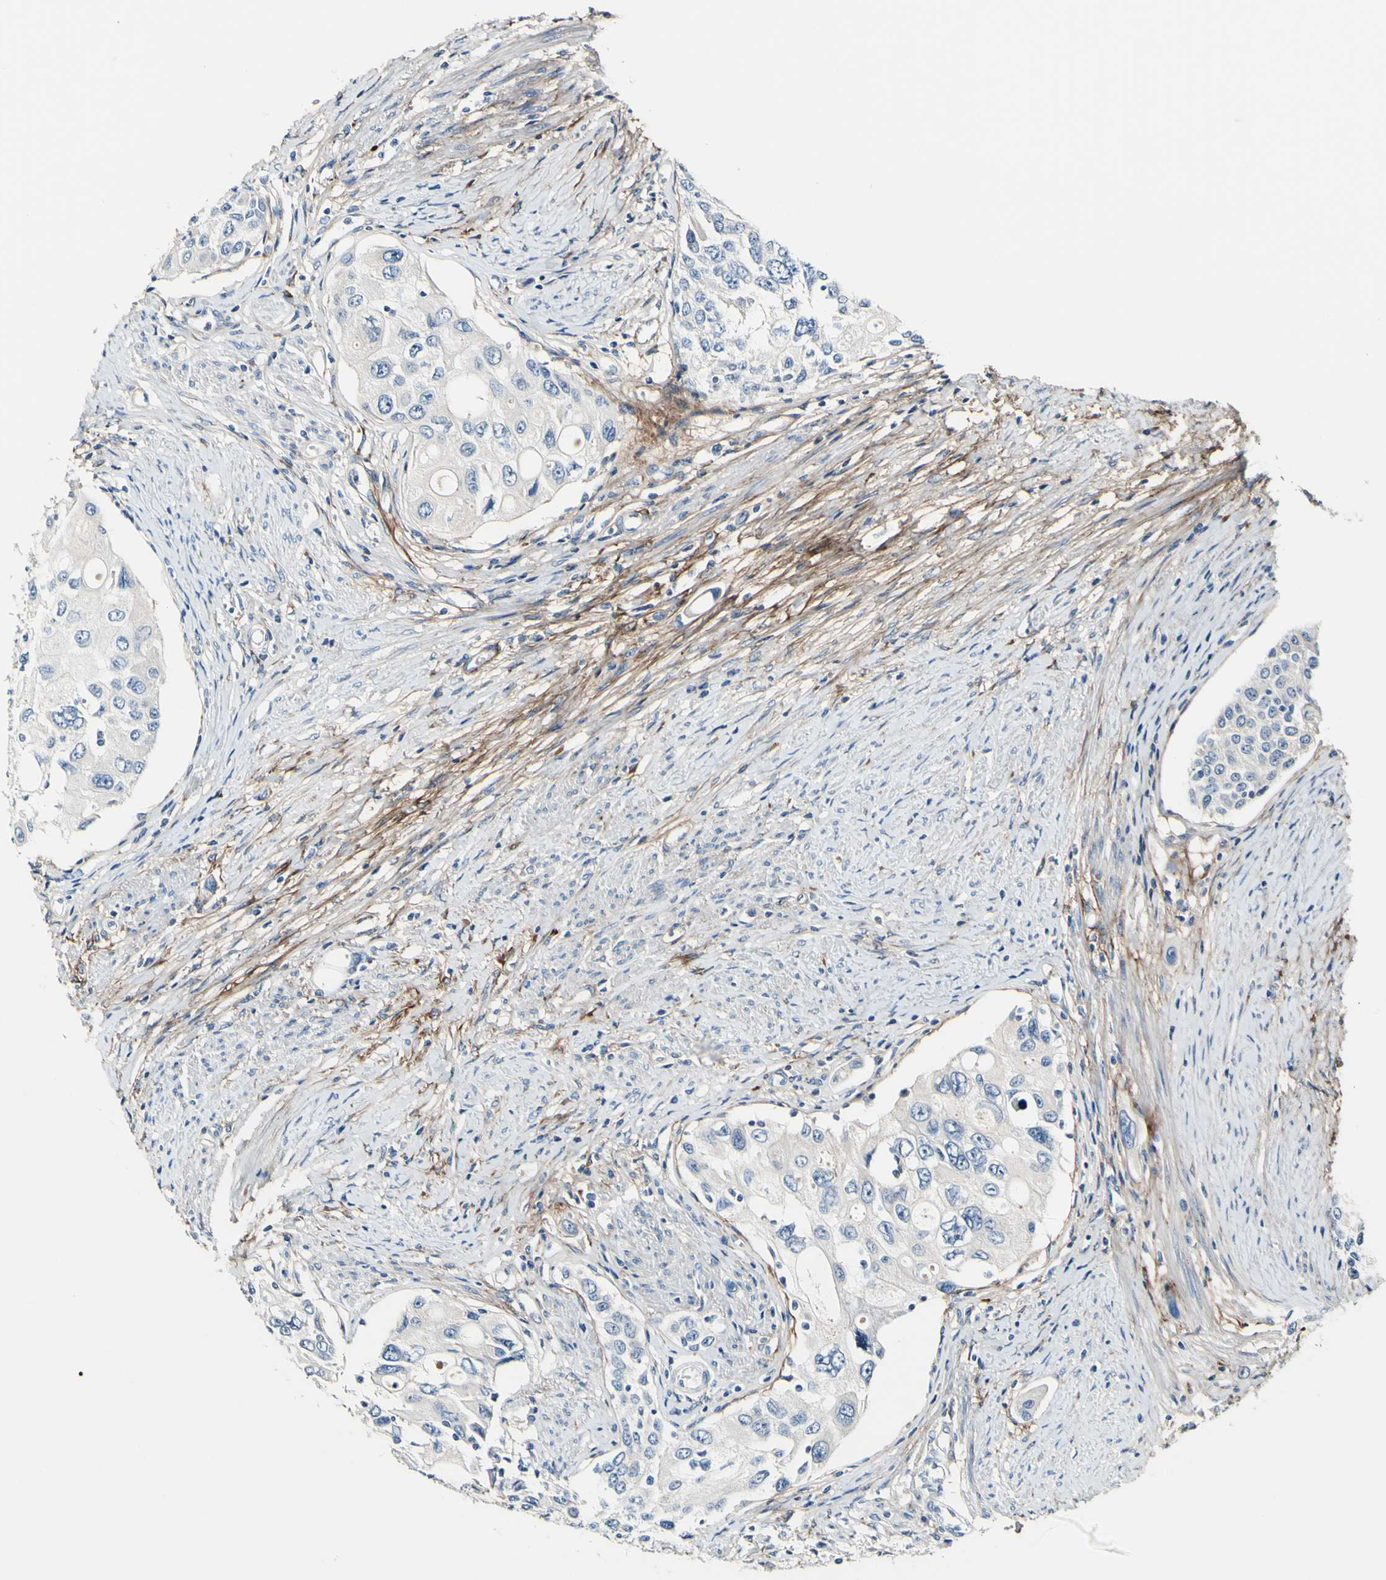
{"staining": {"intensity": "negative", "quantity": "none", "location": "none"}, "tissue": "urothelial cancer", "cell_type": "Tumor cells", "image_type": "cancer", "snomed": [{"axis": "morphology", "description": "Urothelial carcinoma, High grade"}, {"axis": "topography", "description": "Urinary bladder"}], "caption": "An immunohistochemistry image of urothelial carcinoma (high-grade) is shown. There is no staining in tumor cells of urothelial carcinoma (high-grade).", "gene": "COL6A3", "patient": {"sex": "female", "age": 56}}